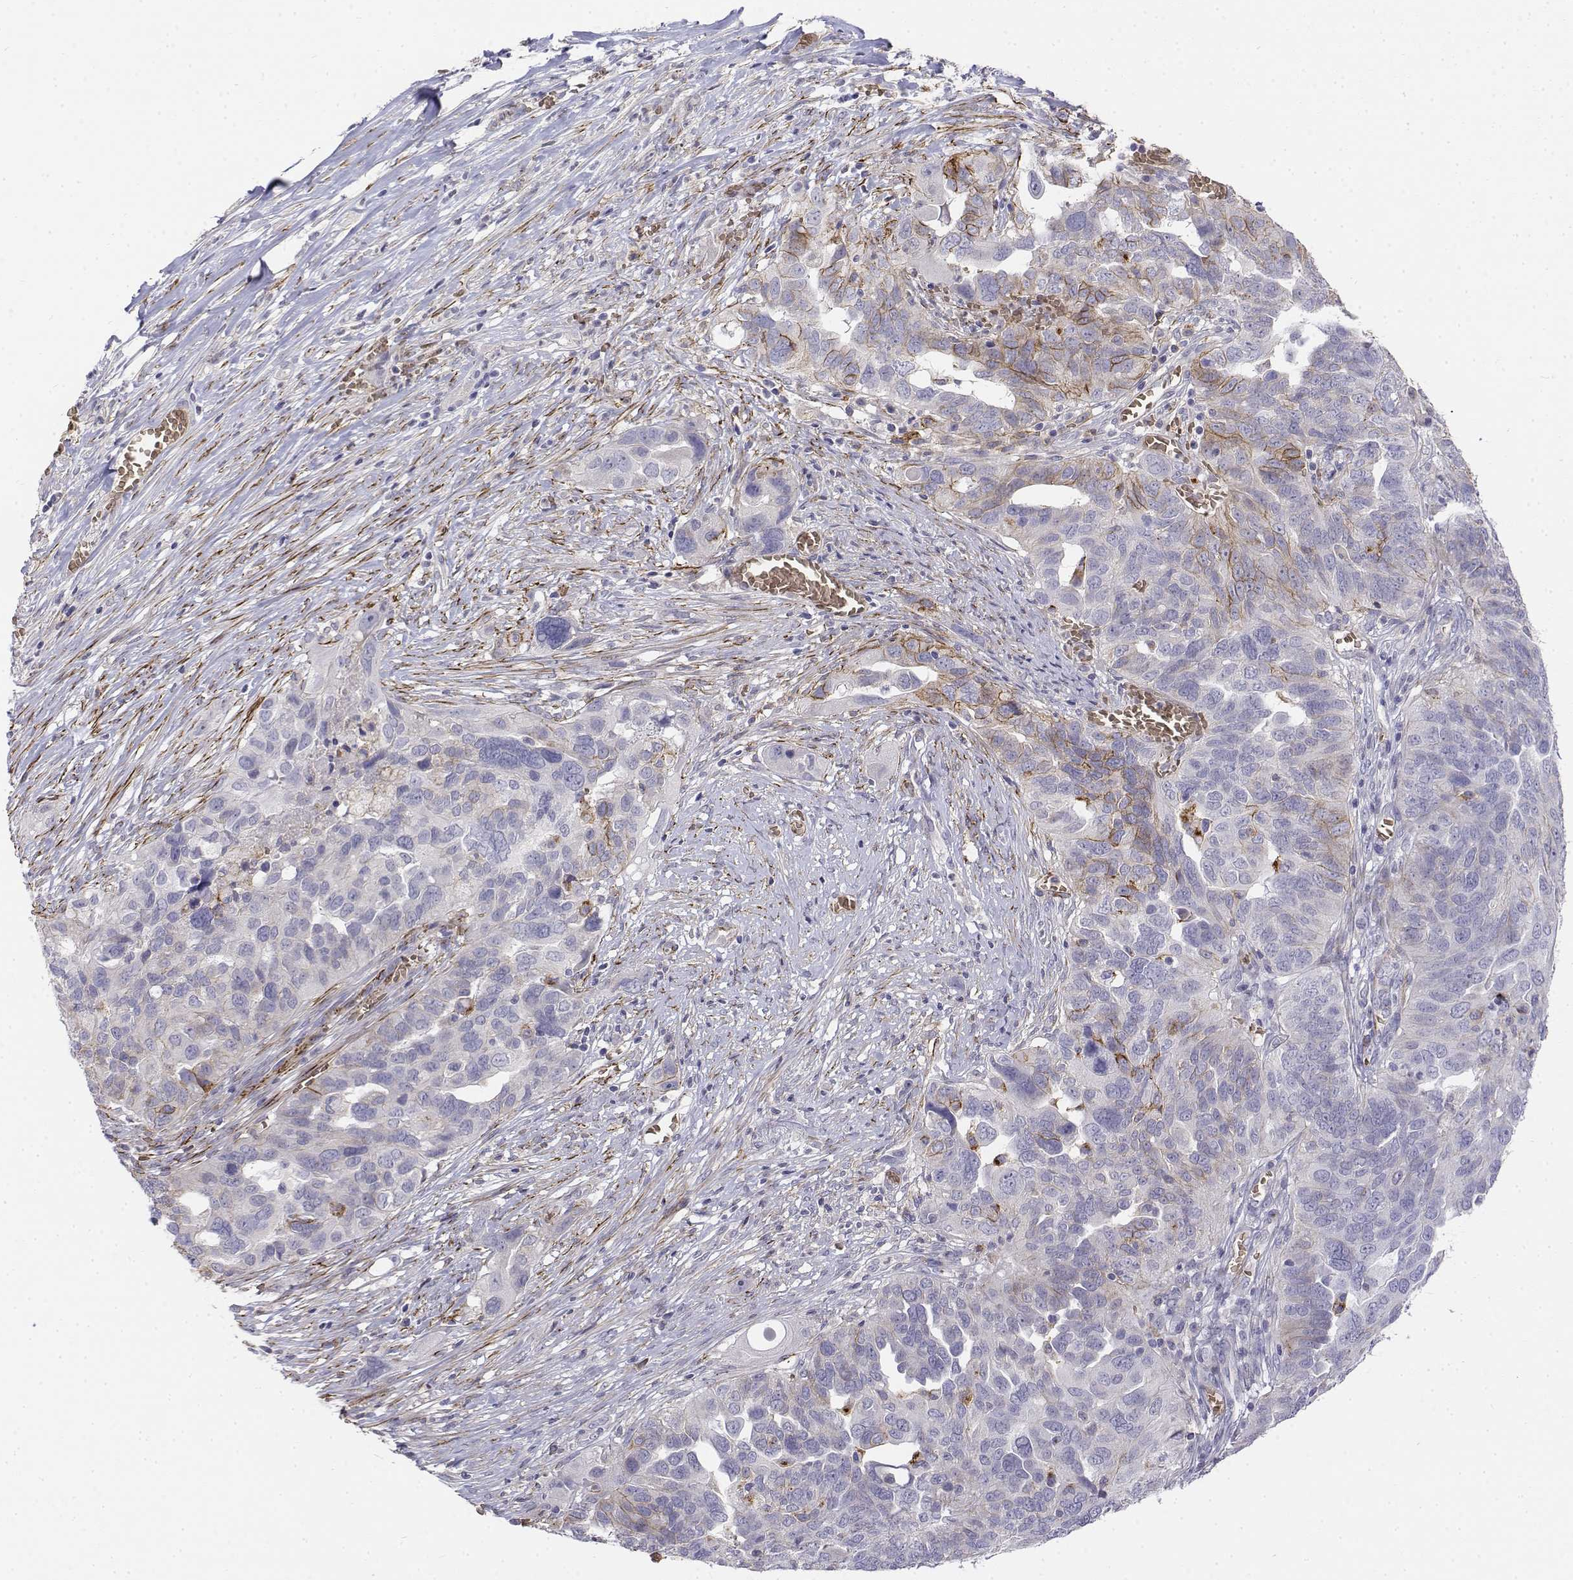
{"staining": {"intensity": "weak", "quantity": "<25%", "location": "cytoplasmic/membranous"}, "tissue": "ovarian cancer", "cell_type": "Tumor cells", "image_type": "cancer", "snomed": [{"axis": "morphology", "description": "Carcinoma, endometroid"}, {"axis": "topography", "description": "Soft tissue"}, {"axis": "topography", "description": "Ovary"}], "caption": "DAB immunohistochemical staining of ovarian cancer displays no significant expression in tumor cells.", "gene": "CADM1", "patient": {"sex": "female", "age": 52}}